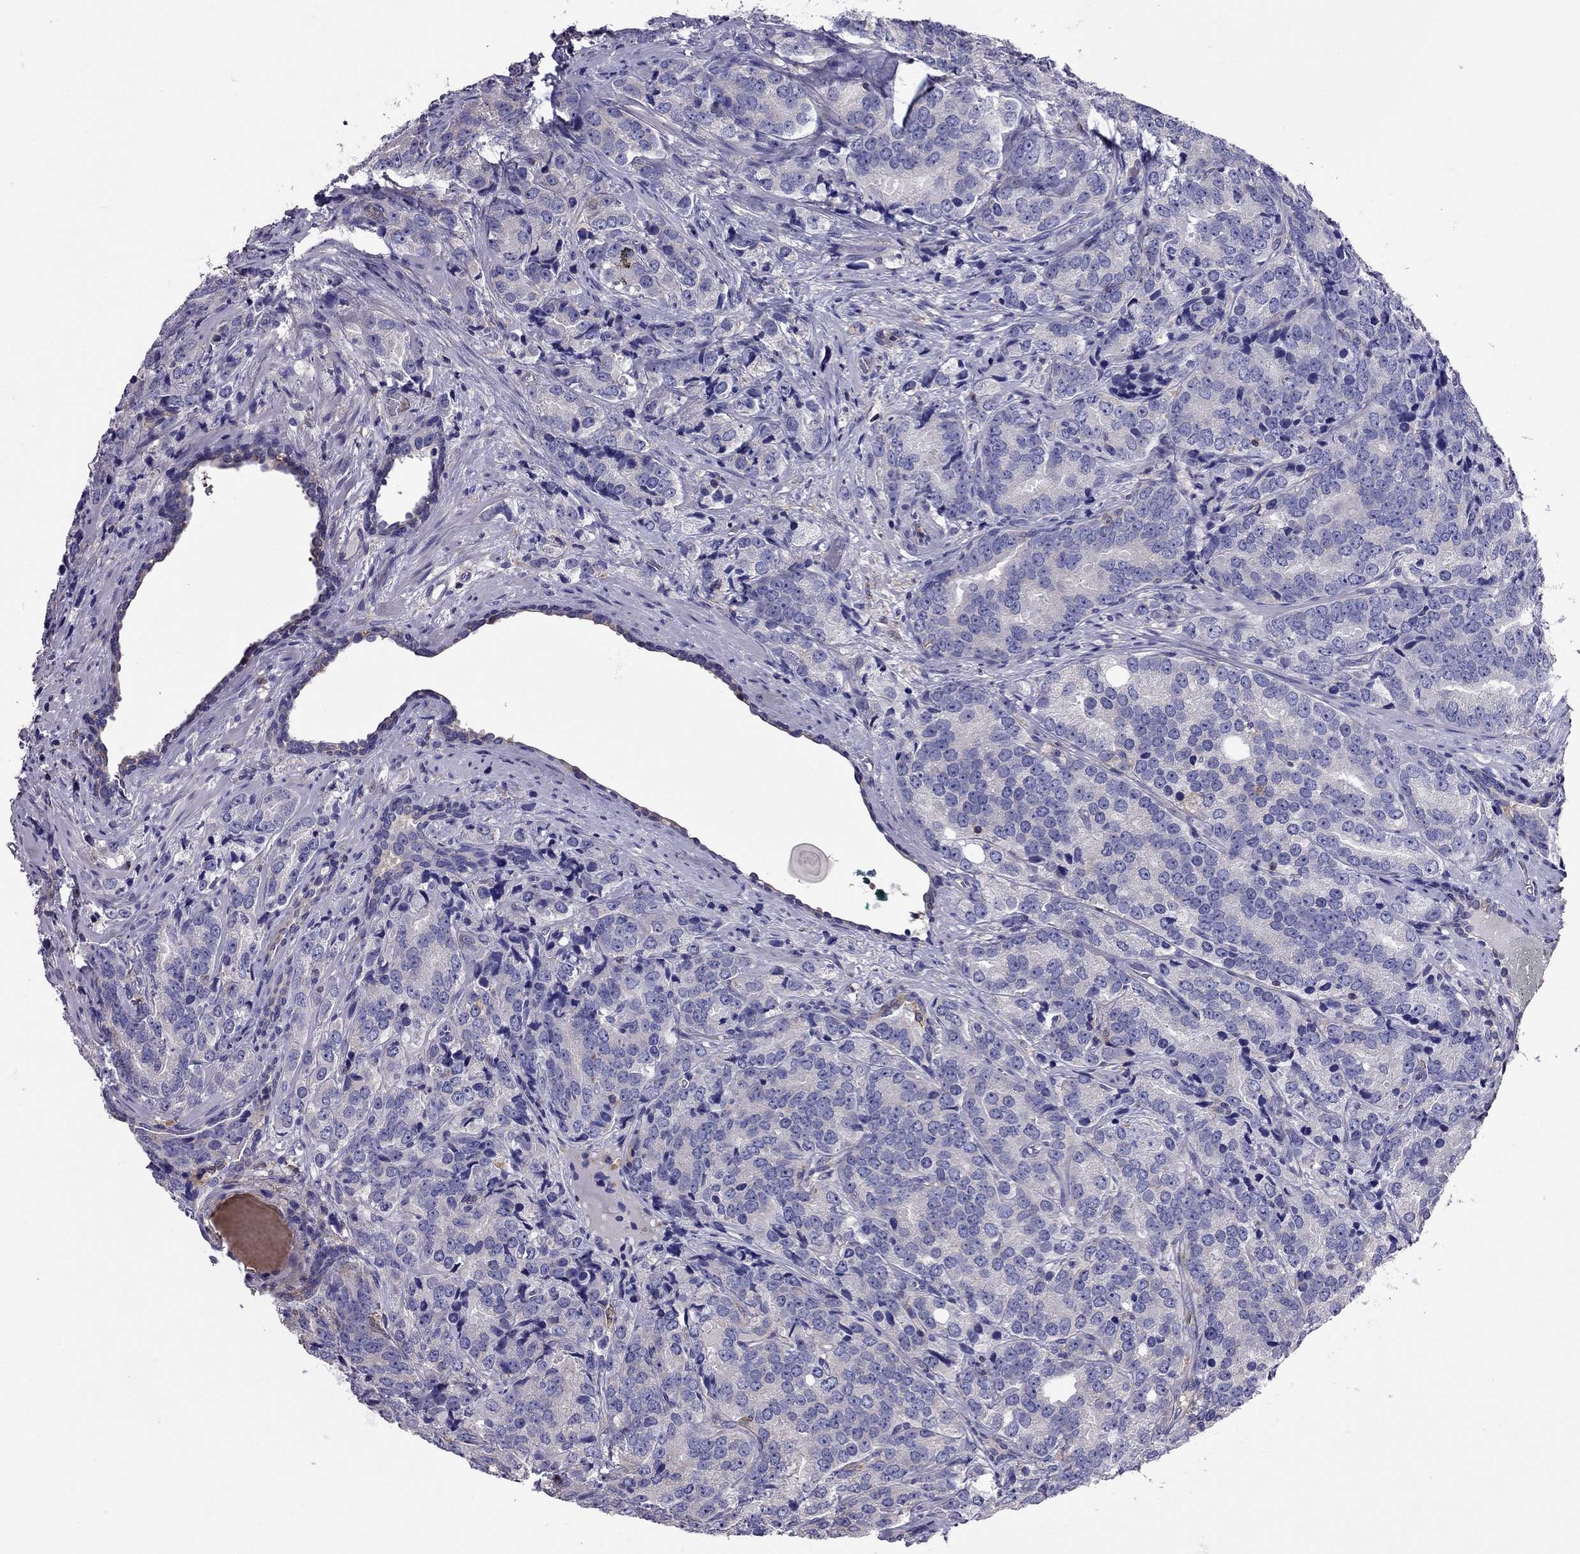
{"staining": {"intensity": "negative", "quantity": "none", "location": "none"}, "tissue": "prostate cancer", "cell_type": "Tumor cells", "image_type": "cancer", "snomed": [{"axis": "morphology", "description": "Adenocarcinoma, NOS"}, {"axis": "topography", "description": "Prostate"}], "caption": "Immunohistochemical staining of human prostate cancer displays no significant expression in tumor cells. Nuclei are stained in blue.", "gene": "TEX22", "patient": {"sex": "male", "age": 71}}